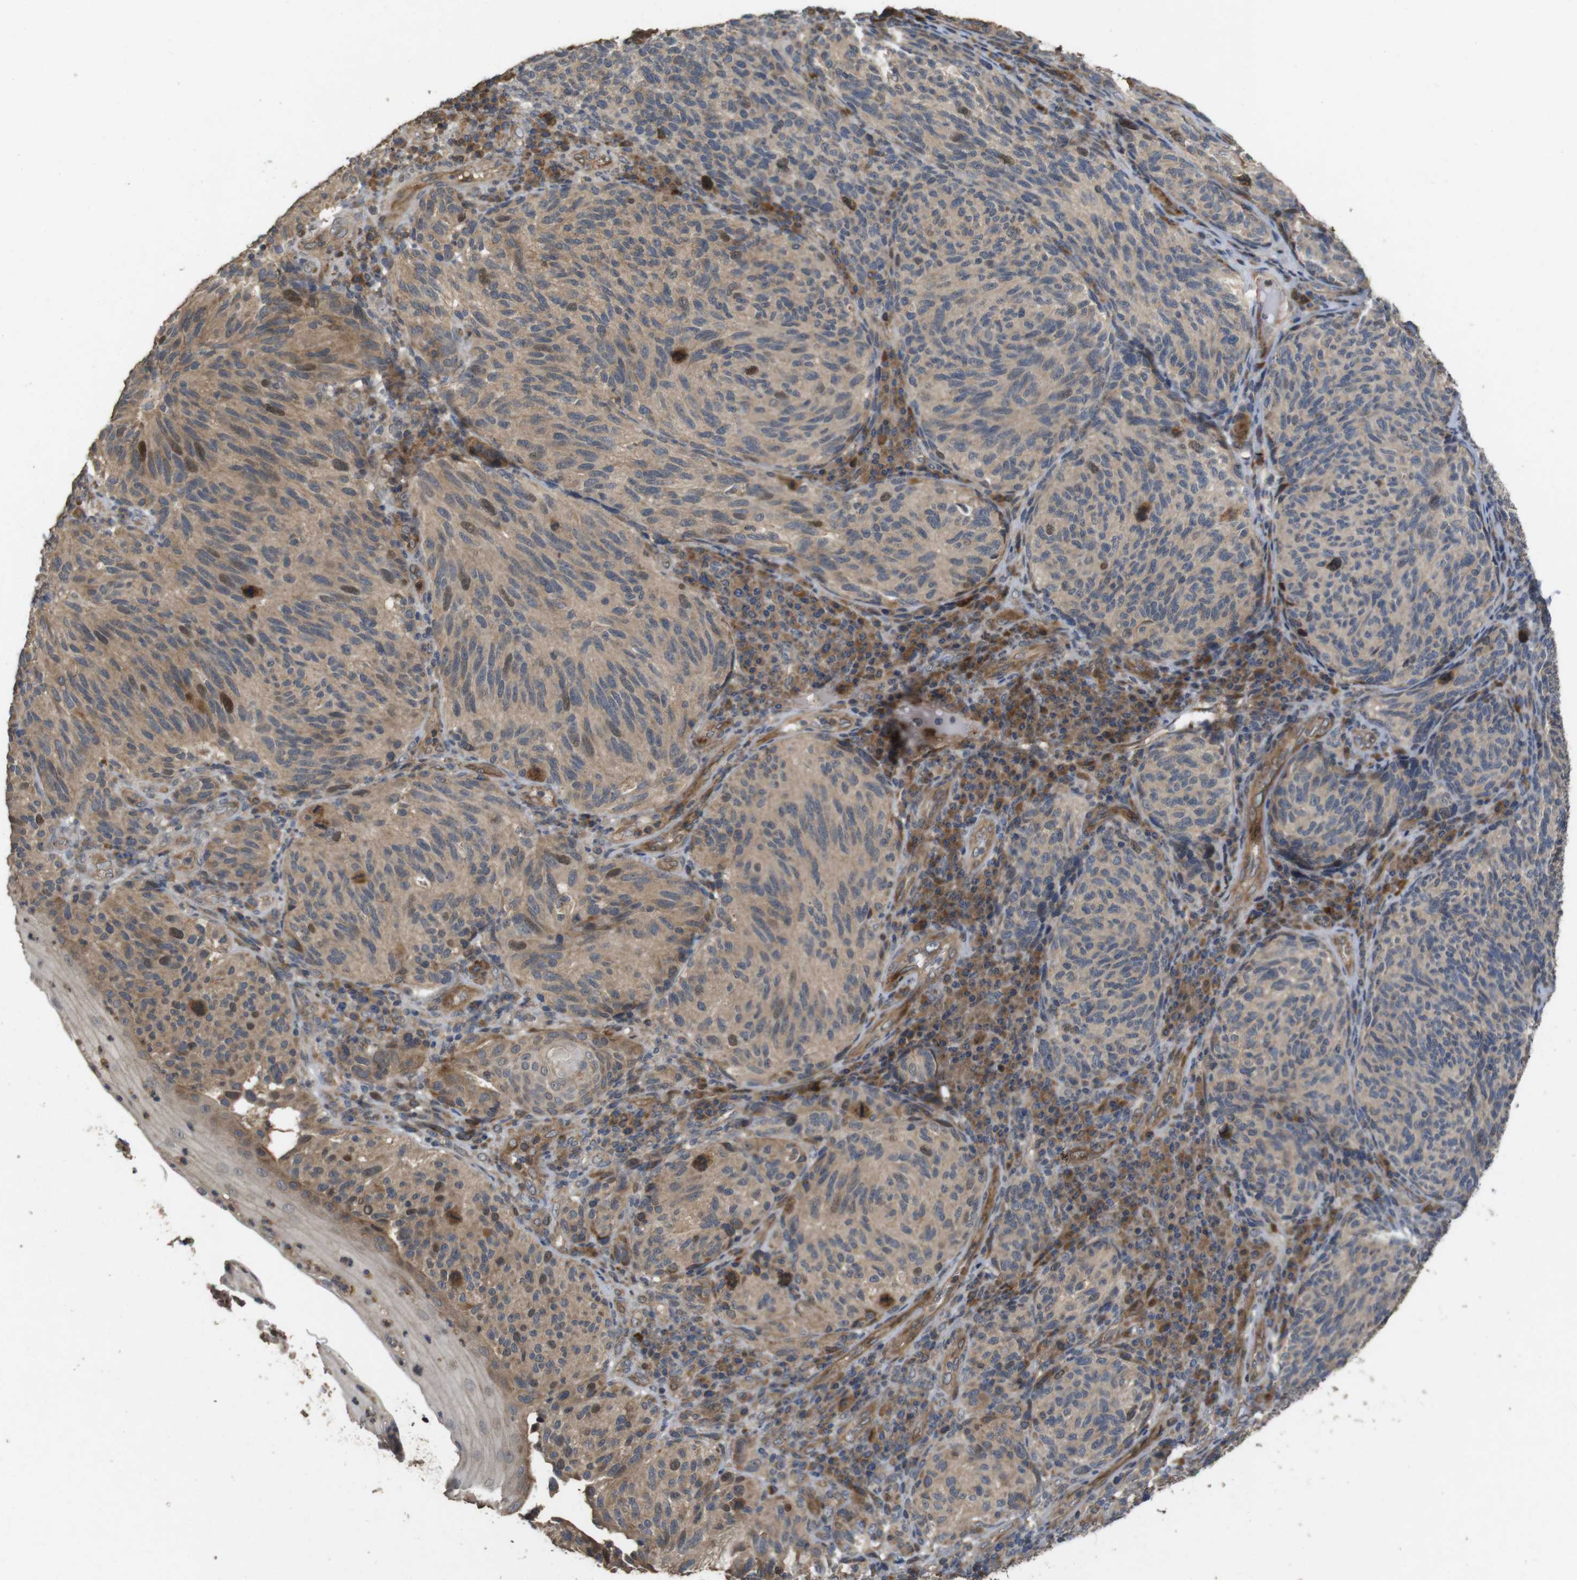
{"staining": {"intensity": "weak", "quantity": ">75%", "location": "cytoplasmic/membranous,nuclear"}, "tissue": "melanoma", "cell_type": "Tumor cells", "image_type": "cancer", "snomed": [{"axis": "morphology", "description": "Malignant melanoma, NOS"}, {"axis": "topography", "description": "Skin"}], "caption": "This image reveals immunohistochemistry staining of human malignant melanoma, with low weak cytoplasmic/membranous and nuclear staining in about >75% of tumor cells.", "gene": "PCDHB10", "patient": {"sex": "female", "age": 73}}